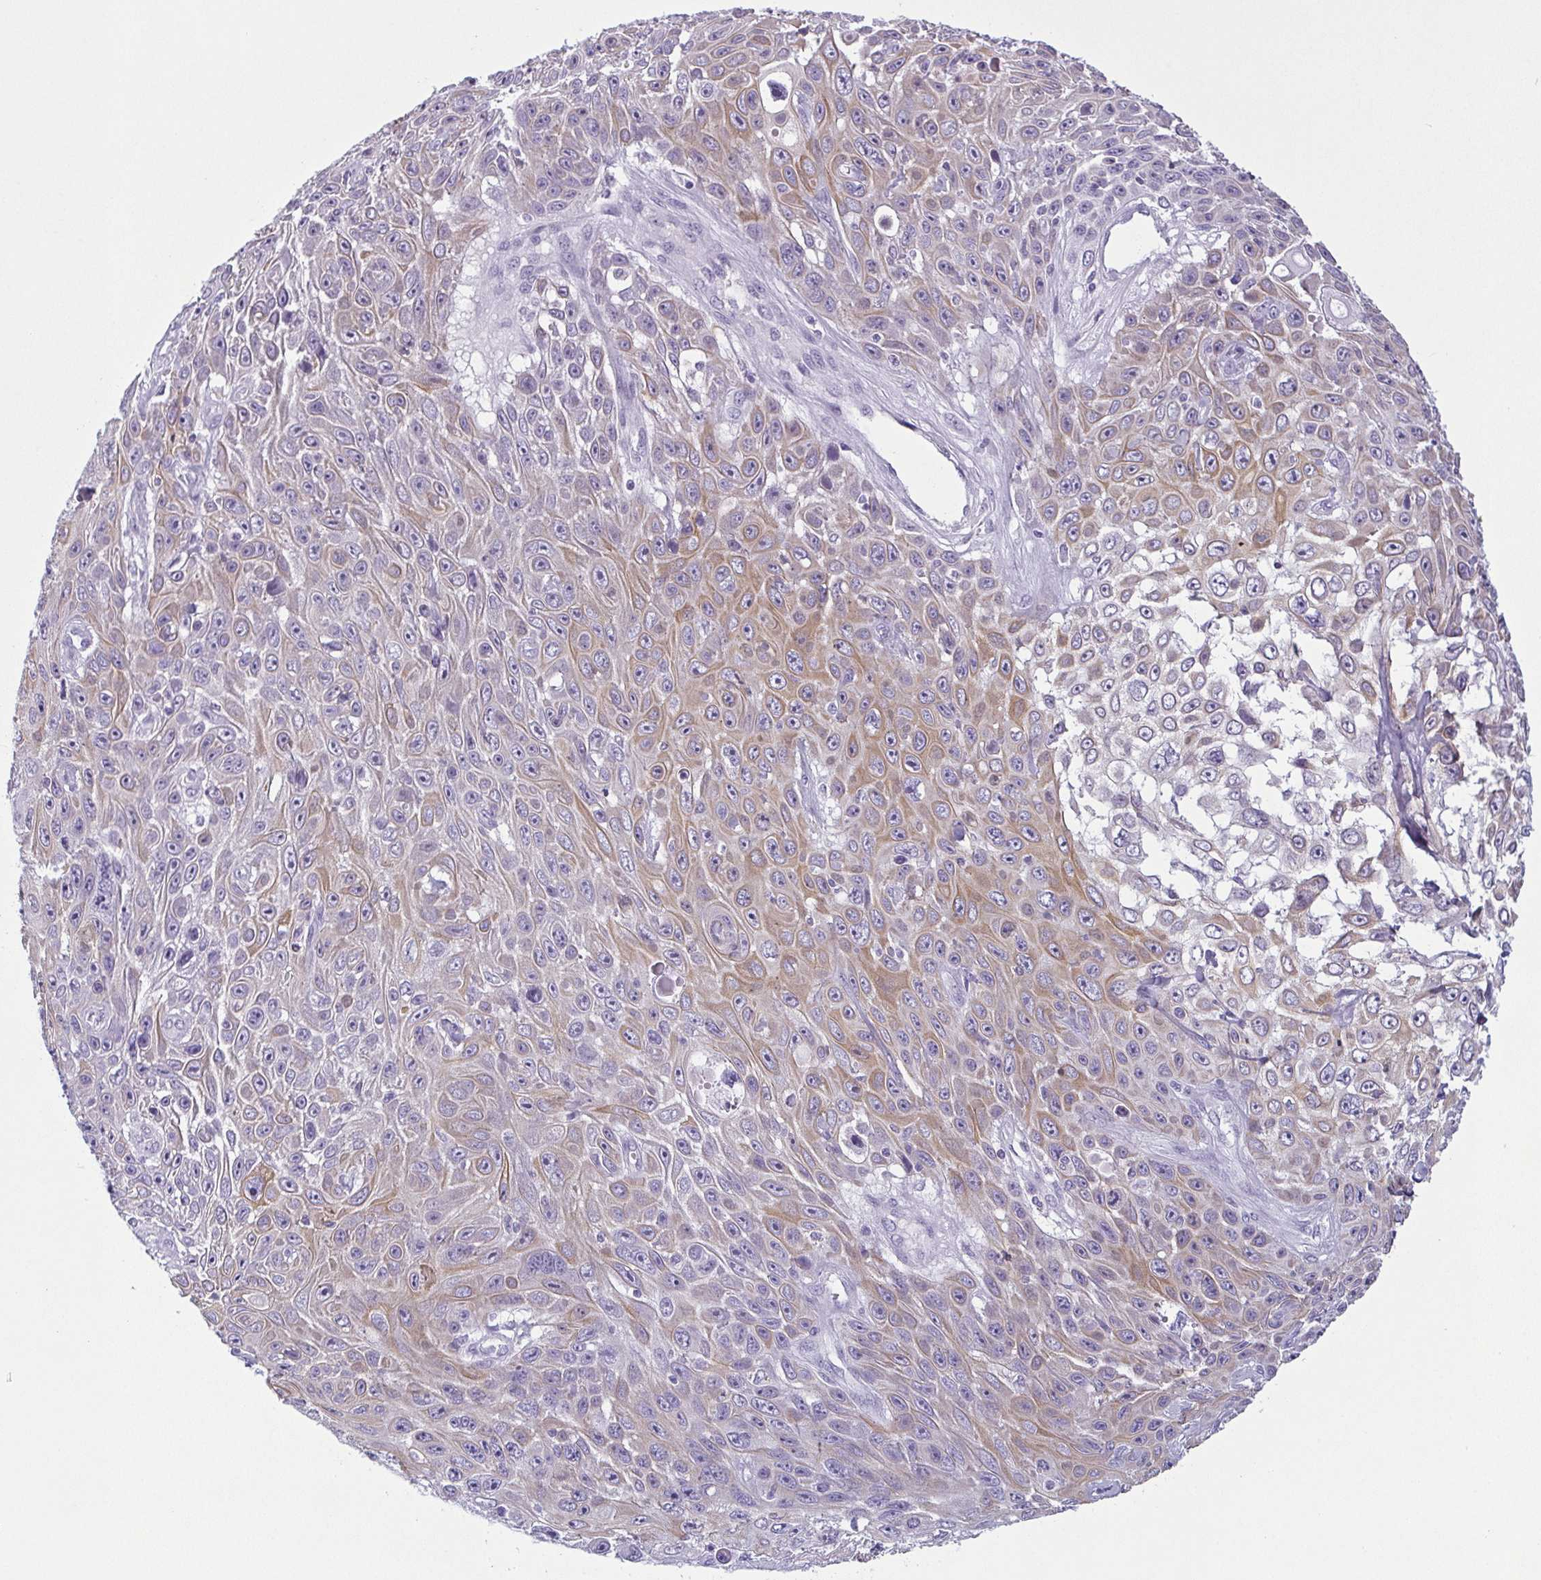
{"staining": {"intensity": "weak", "quantity": "<25%", "location": "cytoplasmic/membranous"}, "tissue": "skin cancer", "cell_type": "Tumor cells", "image_type": "cancer", "snomed": [{"axis": "morphology", "description": "Squamous cell carcinoma, NOS"}, {"axis": "topography", "description": "Skin"}], "caption": "A photomicrograph of skin squamous cell carcinoma stained for a protein exhibits no brown staining in tumor cells.", "gene": "KRT78", "patient": {"sex": "male", "age": 82}}